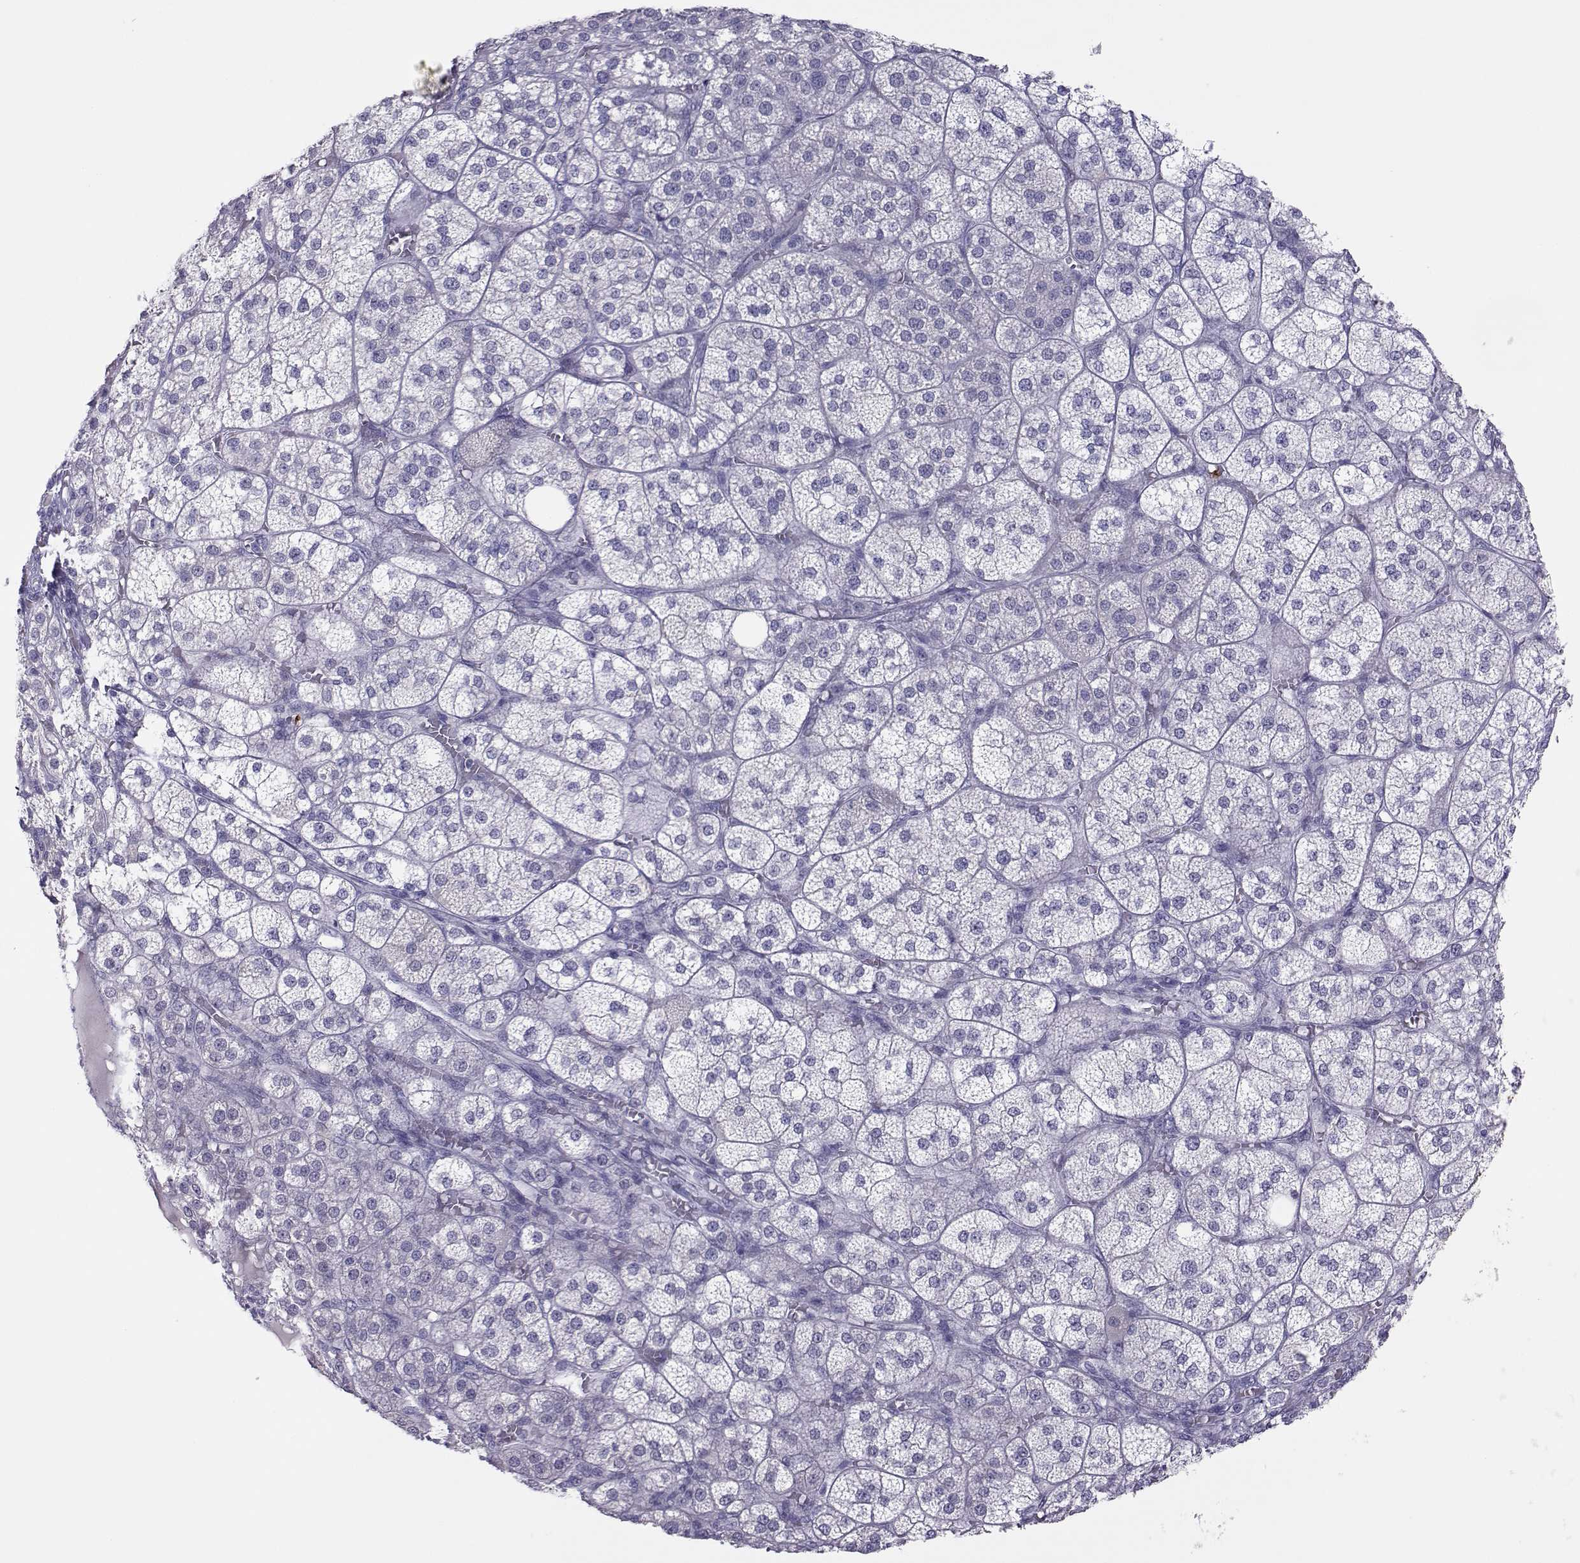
{"staining": {"intensity": "moderate", "quantity": "25%-75%", "location": "cytoplasmic/membranous"}, "tissue": "adrenal gland", "cell_type": "Glandular cells", "image_type": "normal", "snomed": [{"axis": "morphology", "description": "Normal tissue, NOS"}, {"axis": "topography", "description": "Adrenal gland"}], "caption": "A high-resolution image shows immunohistochemistry staining of benign adrenal gland, which displays moderate cytoplasmic/membranous staining in about 25%-75% of glandular cells.", "gene": "TRPM7", "patient": {"sex": "female", "age": 60}}